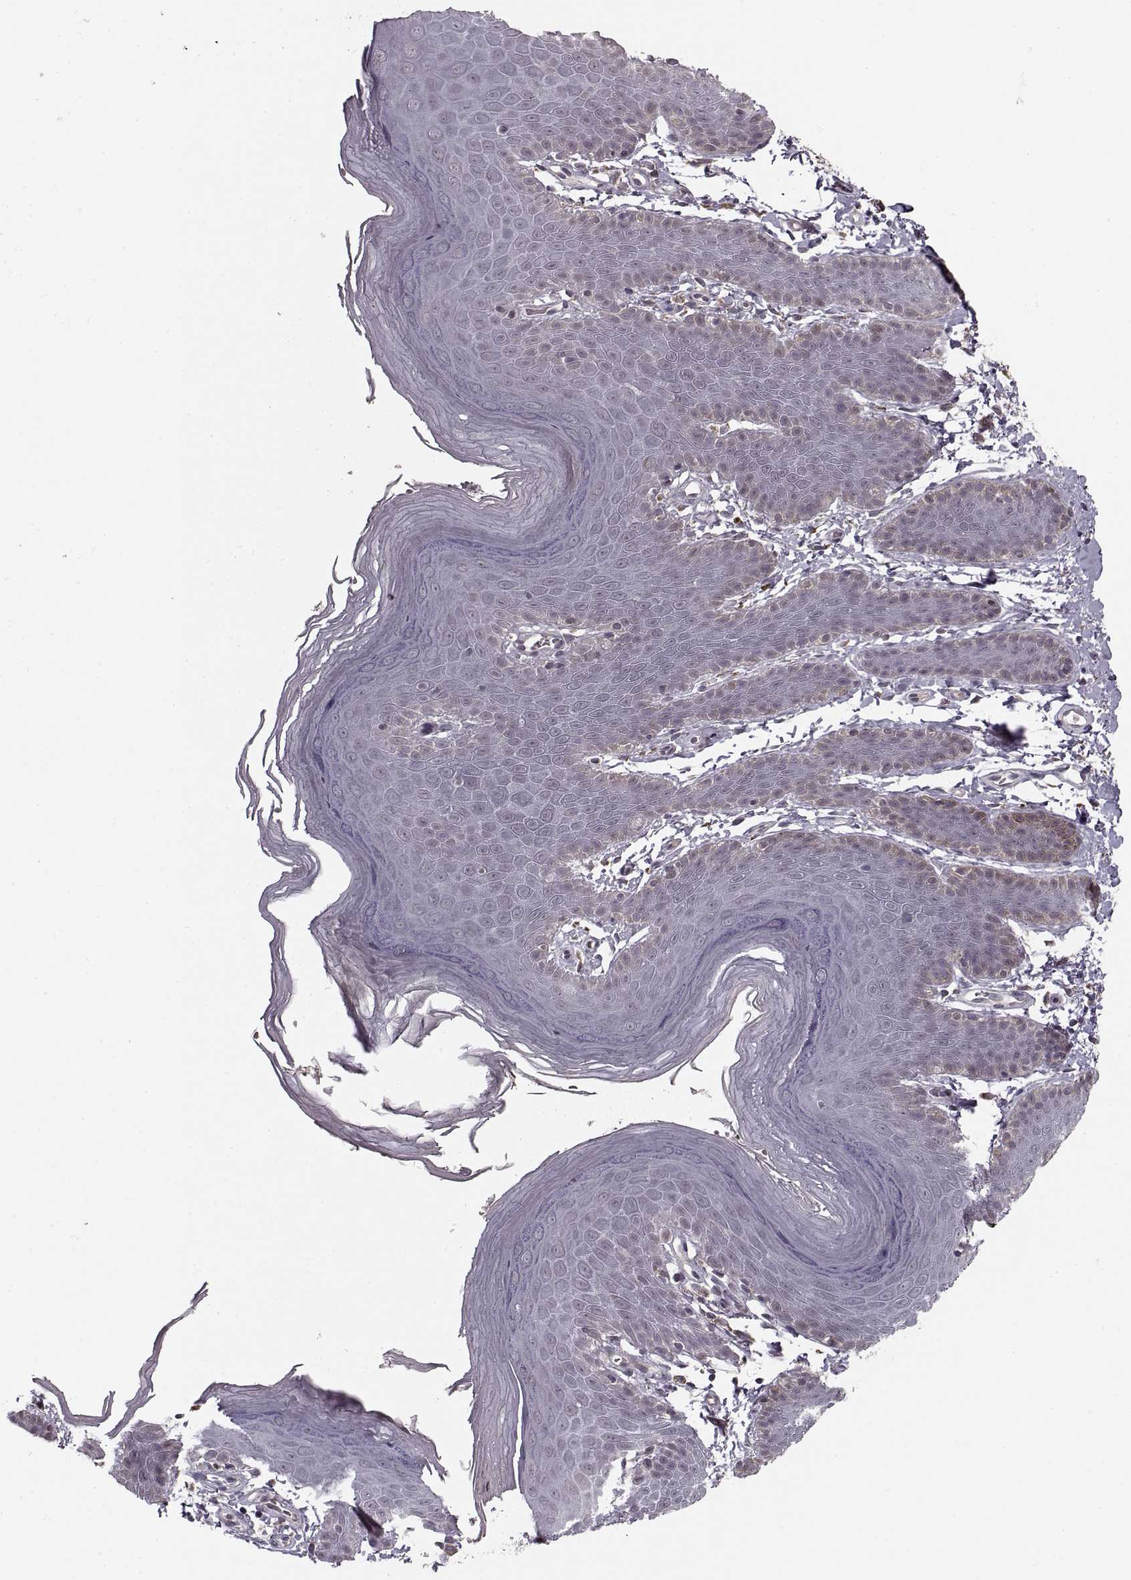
{"staining": {"intensity": "negative", "quantity": "none", "location": "none"}, "tissue": "skin", "cell_type": "Epidermal cells", "image_type": "normal", "snomed": [{"axis": "morphology", "description": "Normal tissue, NOS"}, {"axis": "topography", "description": "Anal"}], "caption": "This is an immunohistochemistry (IHC) micrograph of normal human skin. There is no expression in epidermal cells.", "gene": "ASIC3", "patient": {"sex": "male", "age": 53}}